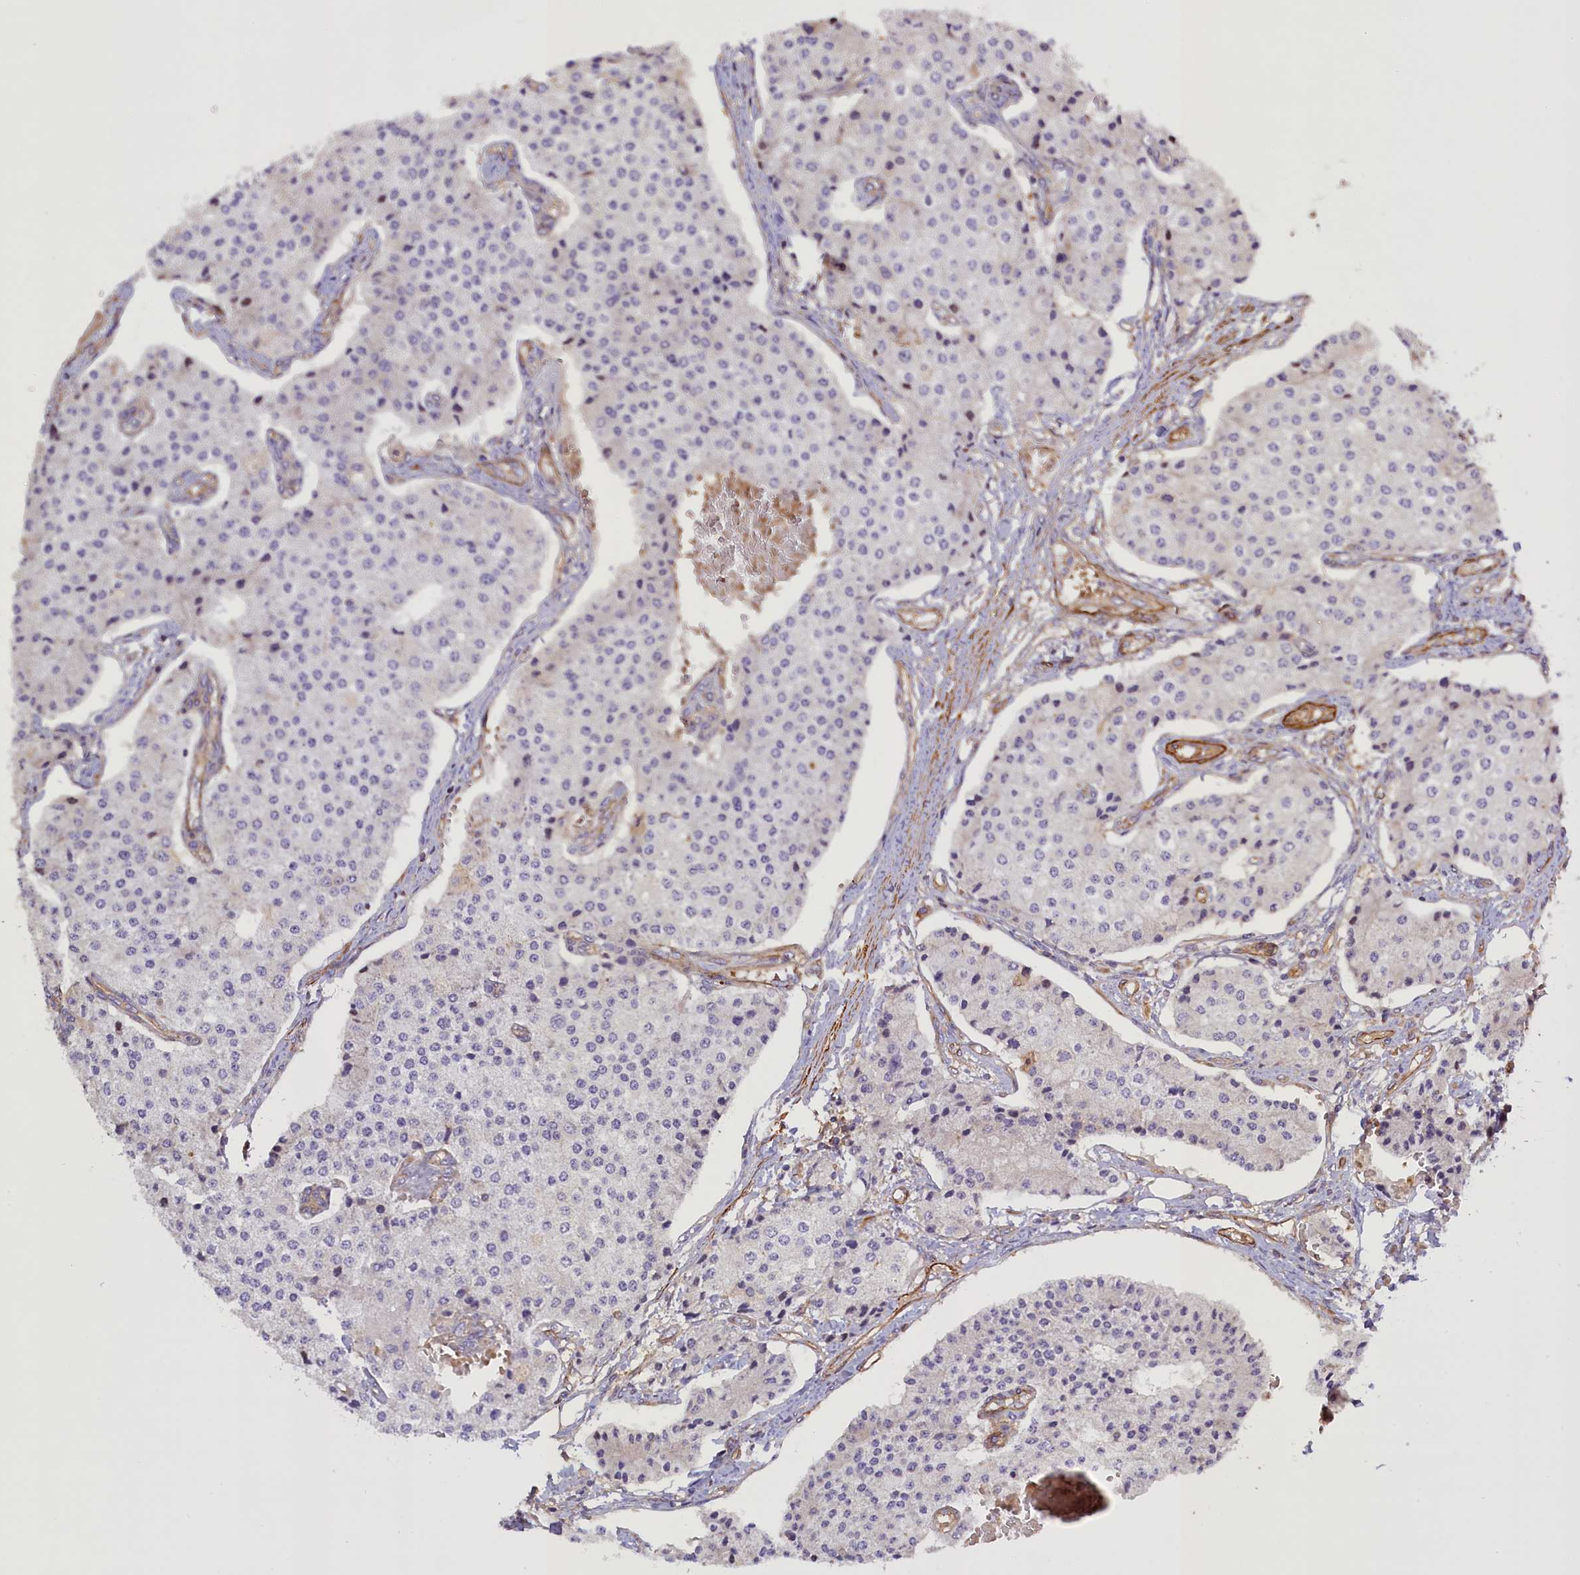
{"staining": {"intensity": "negative", "quantity": "none", "location": "none"}, "tissue": "carcinoid", "cell_type": "Tumor cells", "image_type": "cancer", "snomed": [{"axis": "morphology", "description": "Carcinoid, malignant, NOS"}, {"axis": "topography", "description": "Colon"}], "caption": "DAB (3,3'-diaminobenzidine) immunohistochemical staining of malignant carcinoid shows no significant expression in tumor cells. Nuclei are stained in blue.", "gene": "FUZ", "patient": {"sex": "female", "age": 52}}